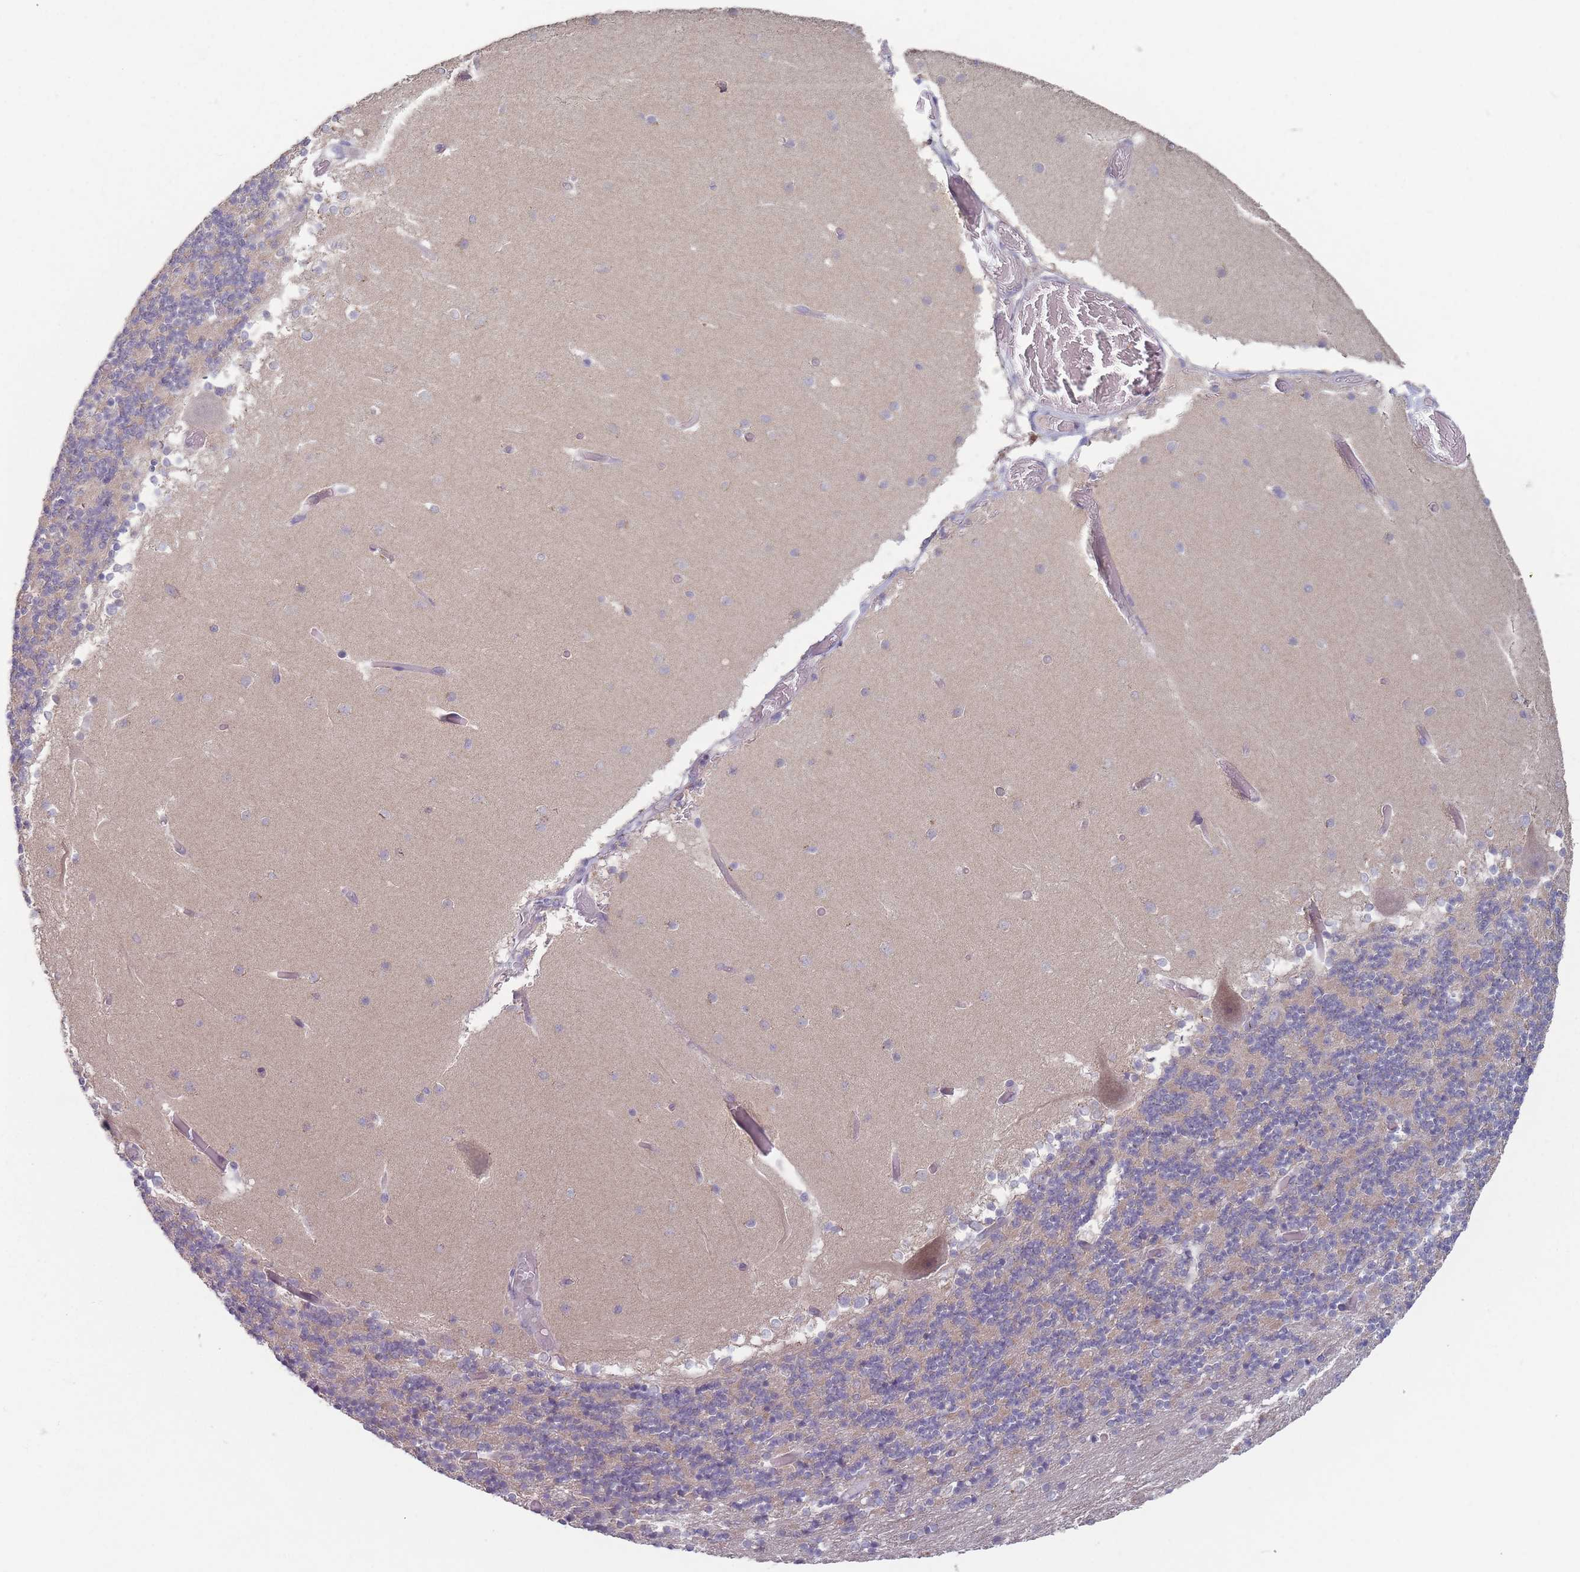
{"staining": {"intensity": "weak", "quantity": "<25%", "location": "cytoplasmic/membranous"}, "tissue": "cerebellum", "cell_type": "Cells in granular layer", "image_type": "normal", "snomed": [{"axis": "morphology", "description": "Normal tissue, NOS"}, {"axis": "topography", "description": "Cerebellum"}], "caption": "The immunohistochemistry micrograph has no significant positivity in cells in granular layer of cerebellum. Nuclei are stained in blue.", "gene": "AKAIN1", "patient": {"sex": "female", "age": 28}}